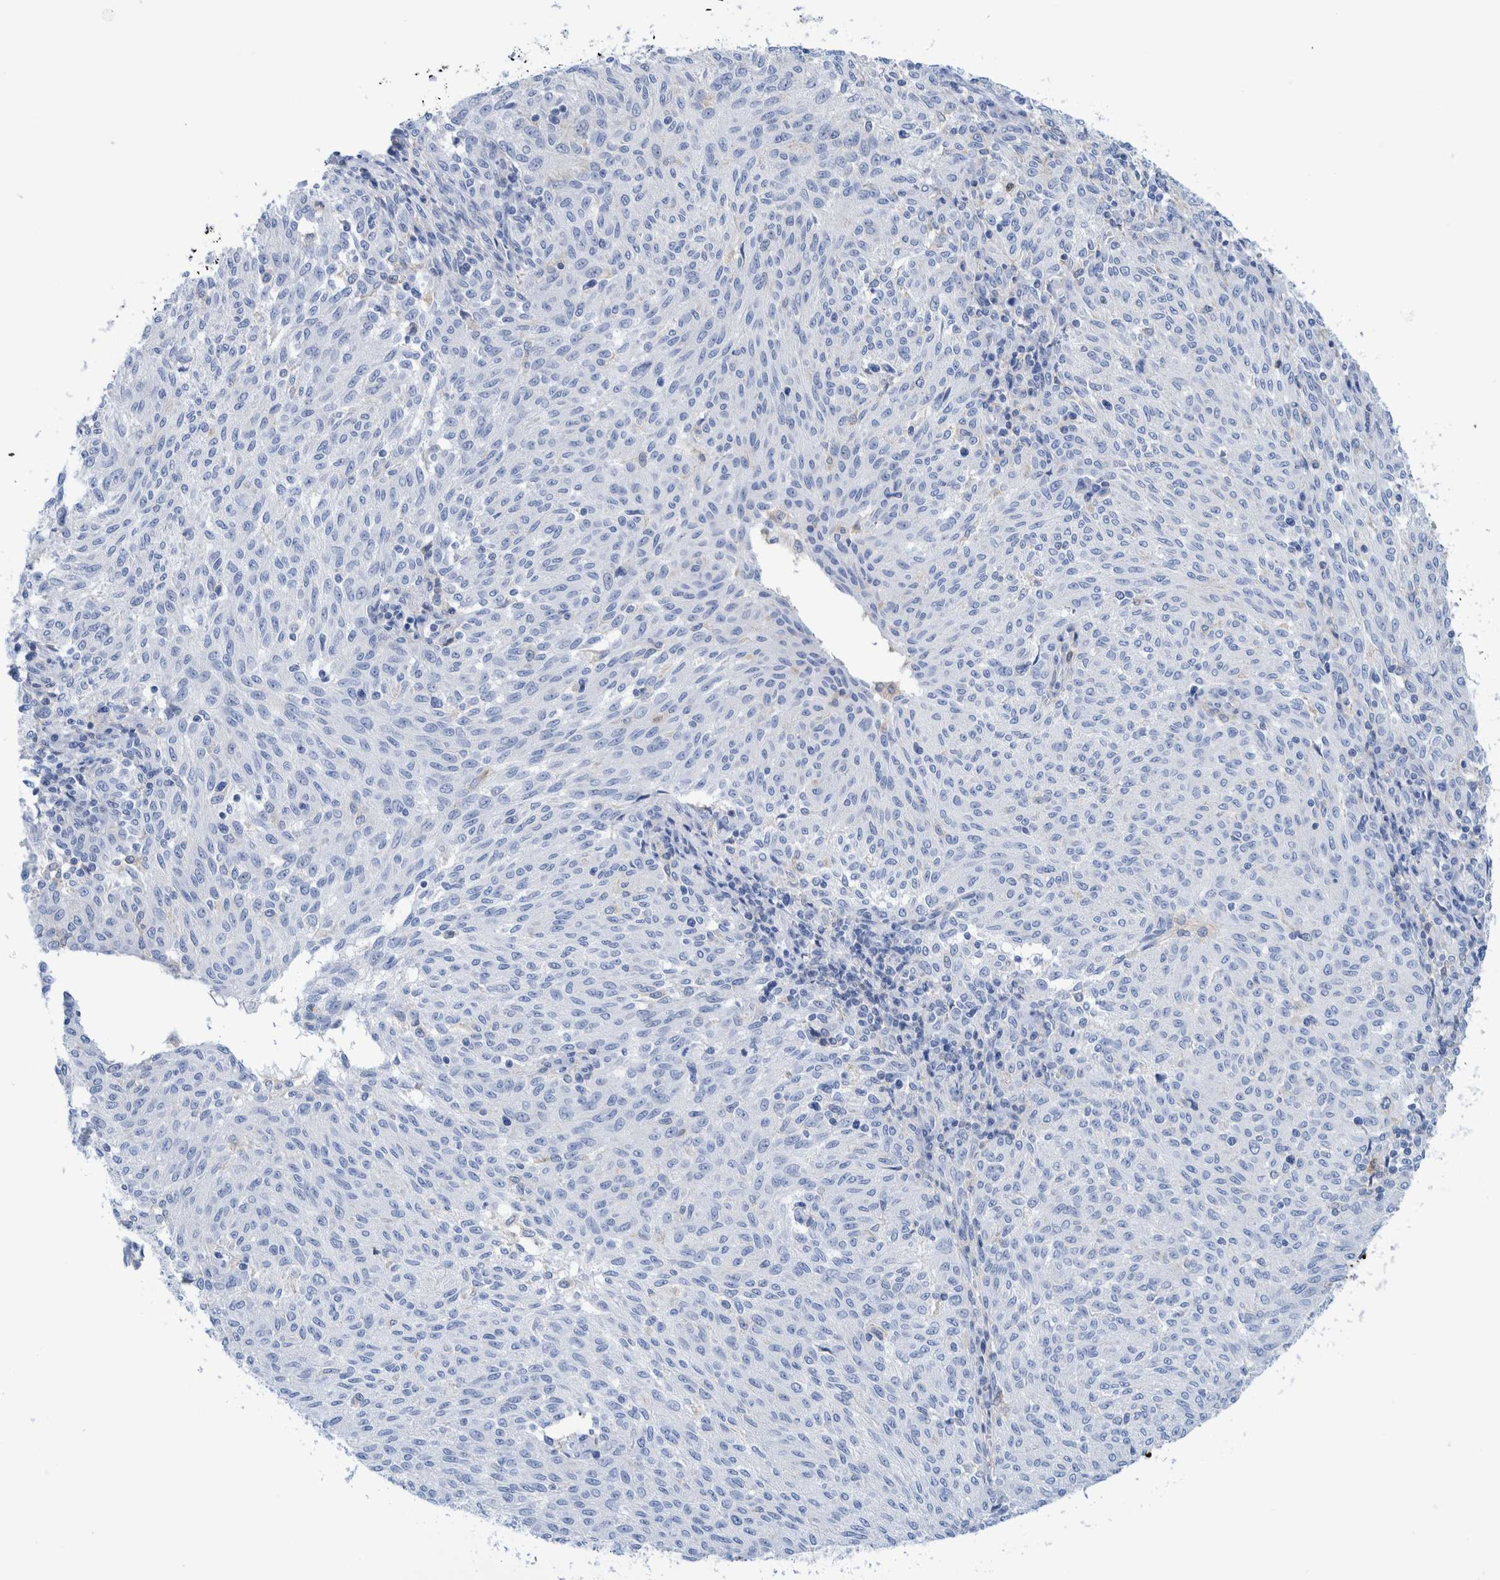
{"staining": {"intensity": "negative", "quantity": "none", "location": "none"}, "tissue": "melanoma", "cell_type": "Tumor cells", "image_type": "cancer", "snomed": [{"axis": "morphology", "description": "Malignant melanoma, NOS"}, {"axis": "topography", "description": "Skin"}], "caption": "DAB (3,3'-diaminobenzidine) immunohistochemical staining of melanoma displays no significant positivity in tumor cells.", "gene": "KRT14", "patient": {"sex": "female", "age": 72}}